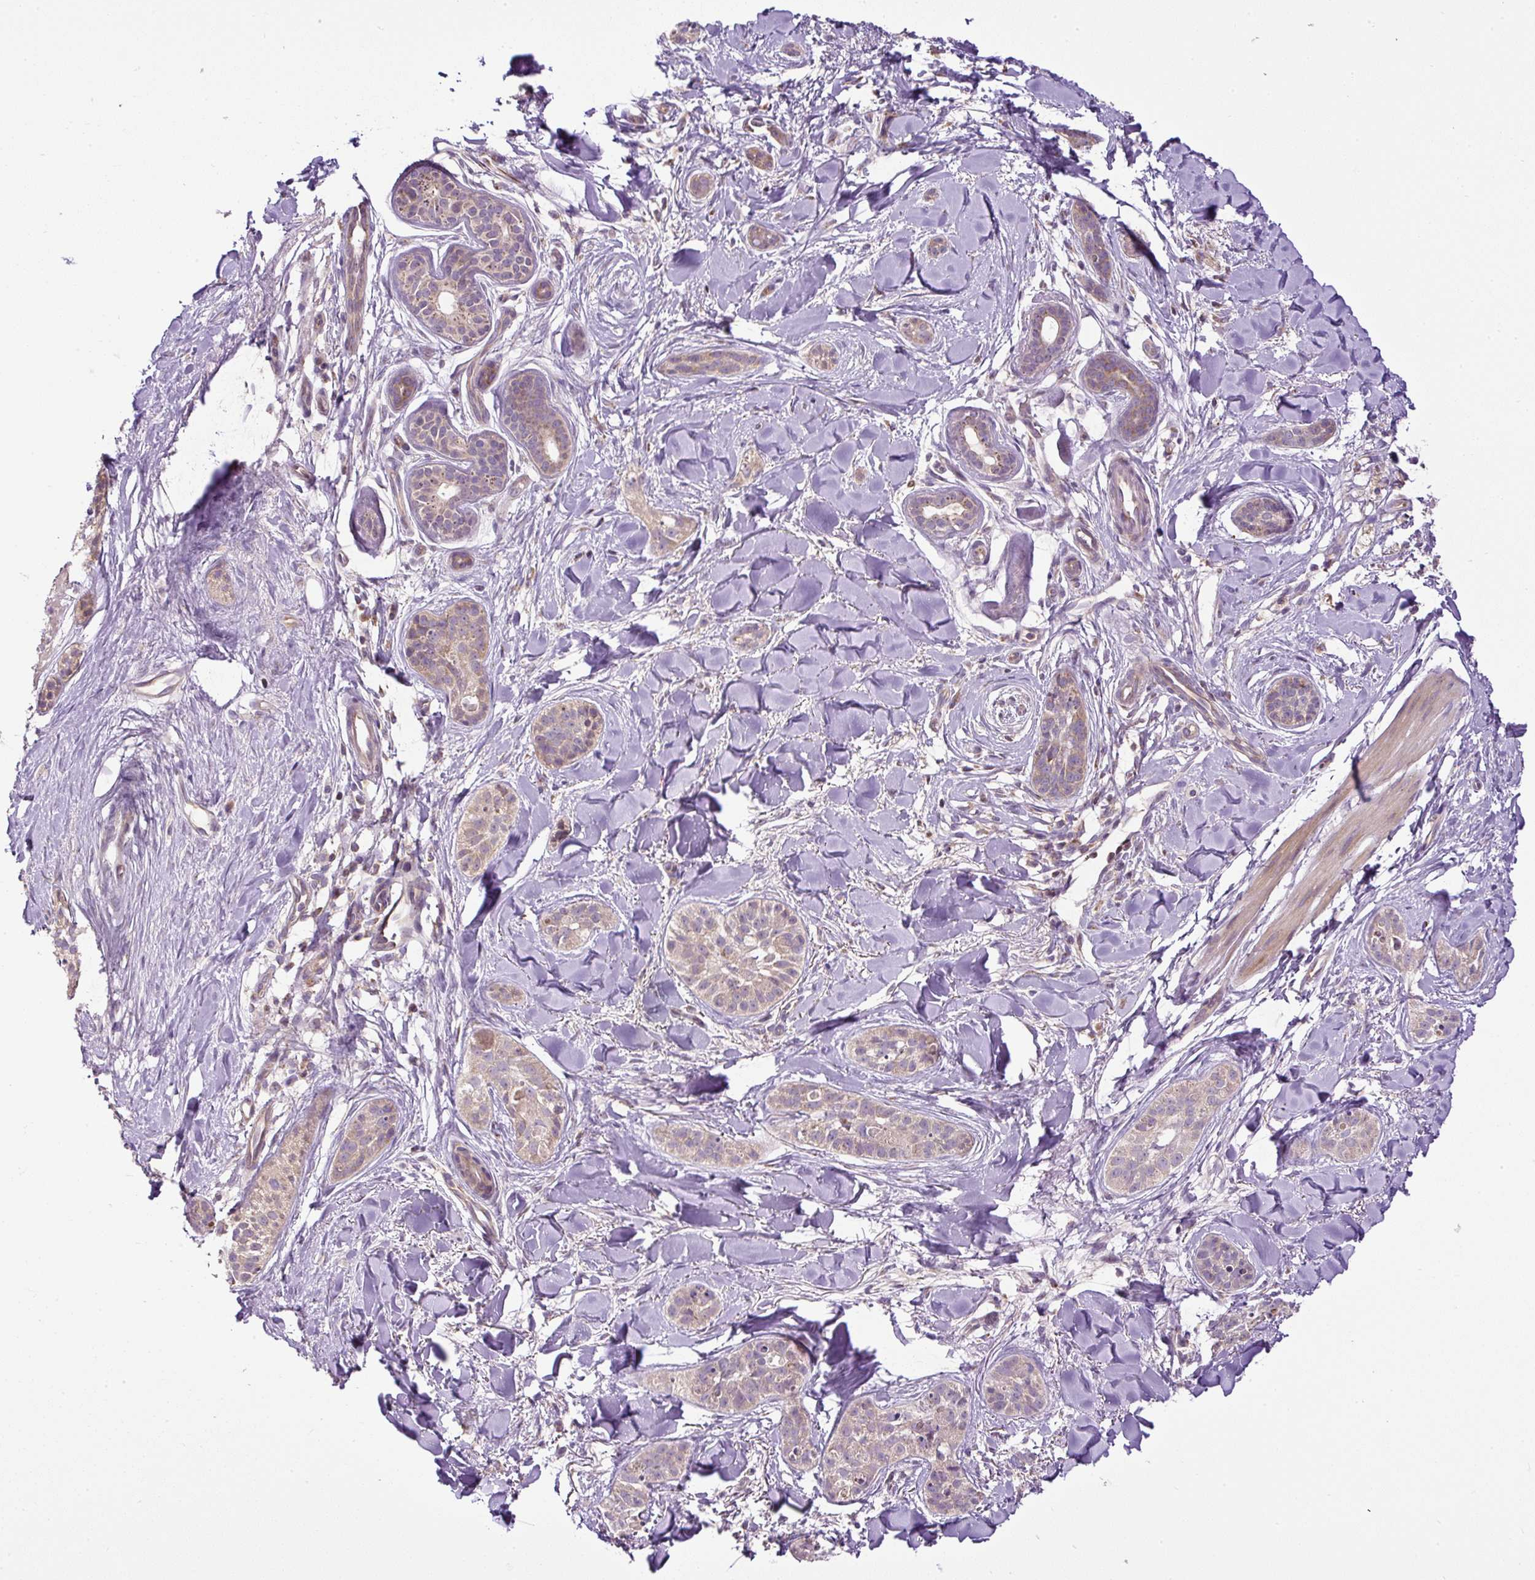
{"staining": {"intensity": "weak", "quantity": ">75%", "location": "cytoplasmic/membranous"}, "tissue": "skin cancer", "cell_type": "Tumor cells", "image_type": "cancer", "snomed": [{"axis": "morphology", "description": "Basal cell carcinoma"}, {"axis": "topography", "description": "Skin"}], "caption": "Human skin cancer (basal cell carcinoma) stained with a brown dye displays weak cytoplasmic/membranous positive staining in approximately >75% of tumor cells.", "gene": "ZNF547", "patient": {"sex": "male", "age": 52}}